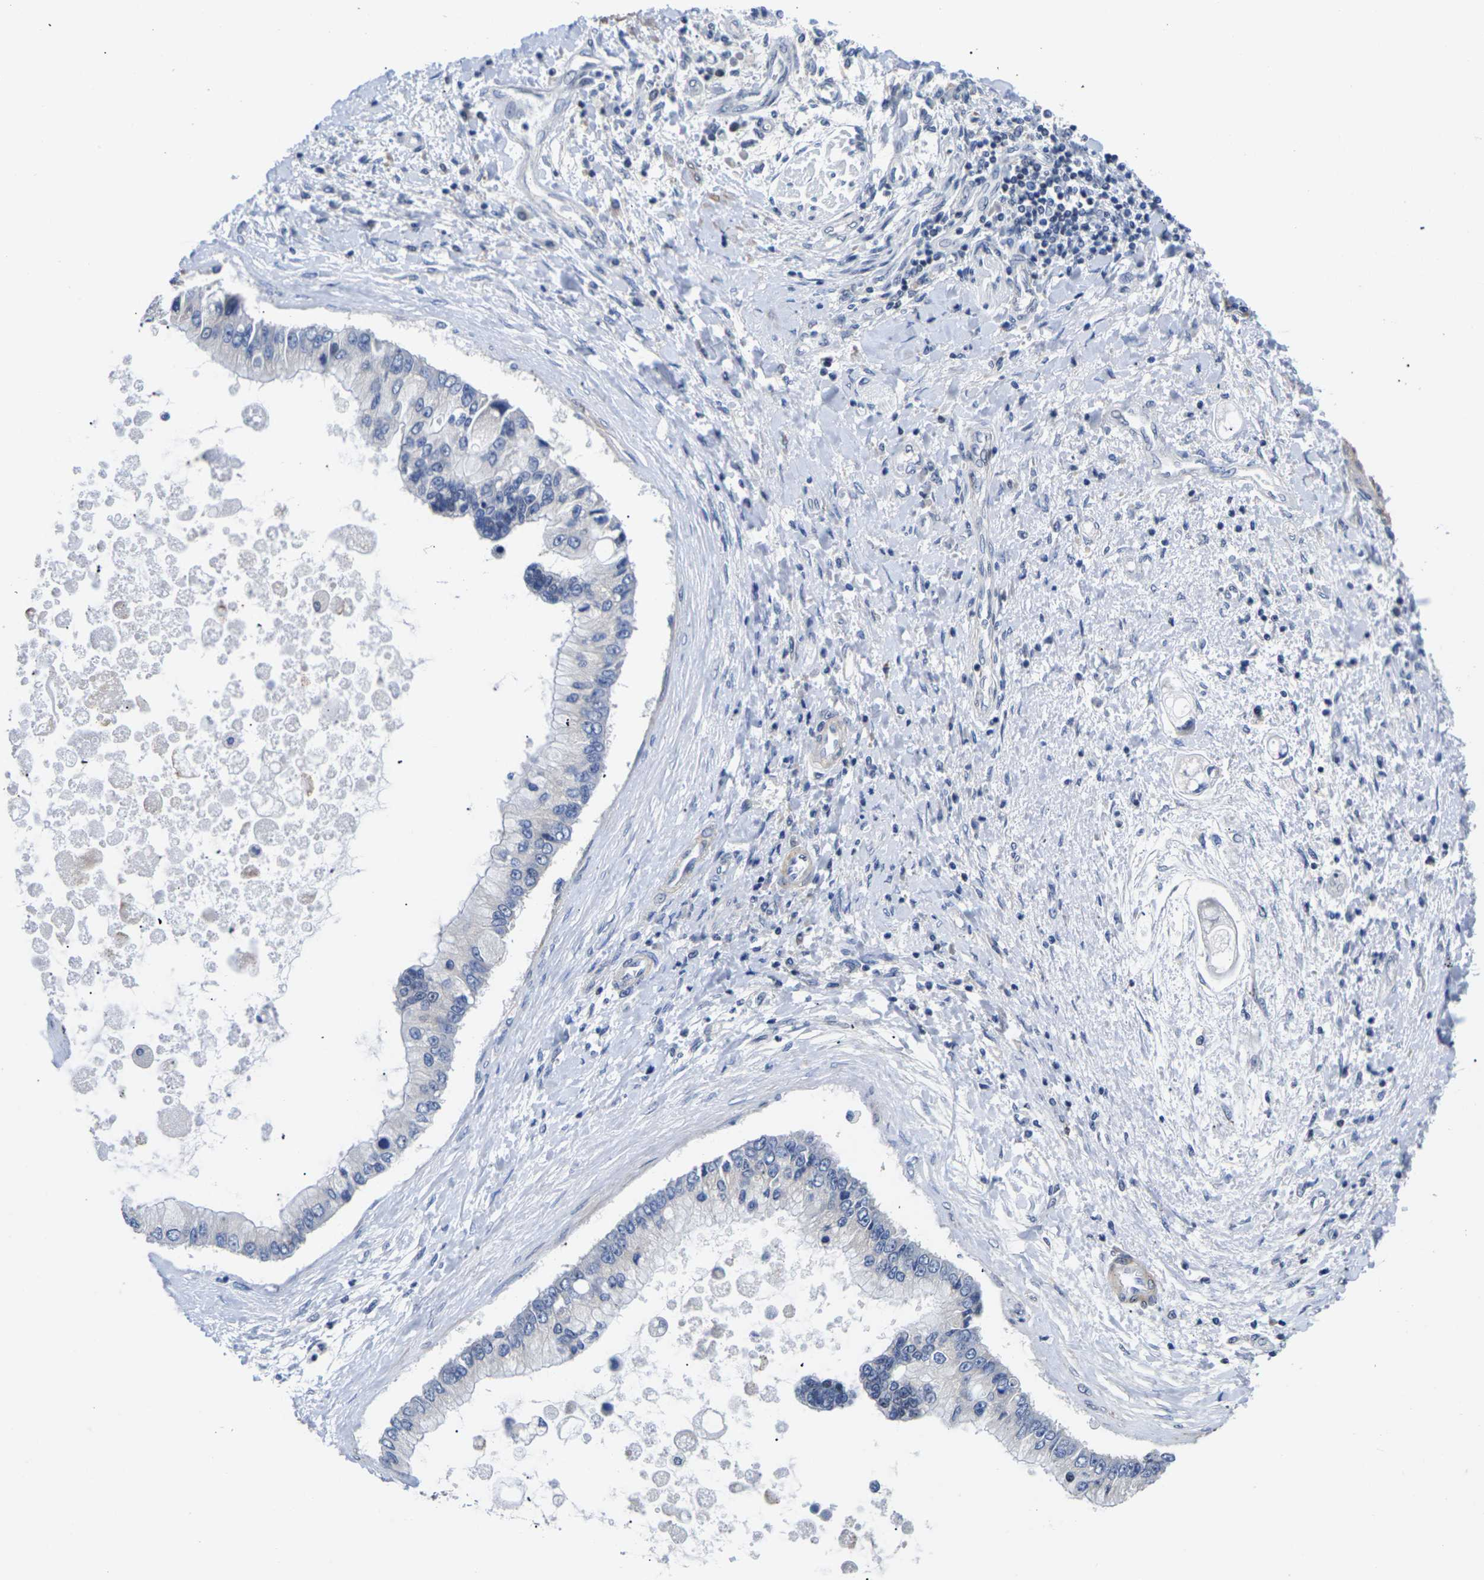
{"staining": {"intensity": "negative", "quantity": "none", "location": "none"}, "tissue": "liver cancer", "cell_type": "Tumor cells", "image_type": "cancer", "snomed": [{"axis": "morphology", "description": "Cholangiocarcinoma"}, {"axis": "topography", "description": "Liver"}], "caption": "A high-resolution micrograph shows IHC staining of liver cancer (cholangiocarcinoma), which shows no significant staining in tumor cells. Brightfield microscopy of IHC stained with DAB (3,3'-diaminobenzidine) (brown) and hematoxylin (blue), captured at high magnification.", "gene": "ST6GAL2", "patient": {"sex": "male", "age": 50}}